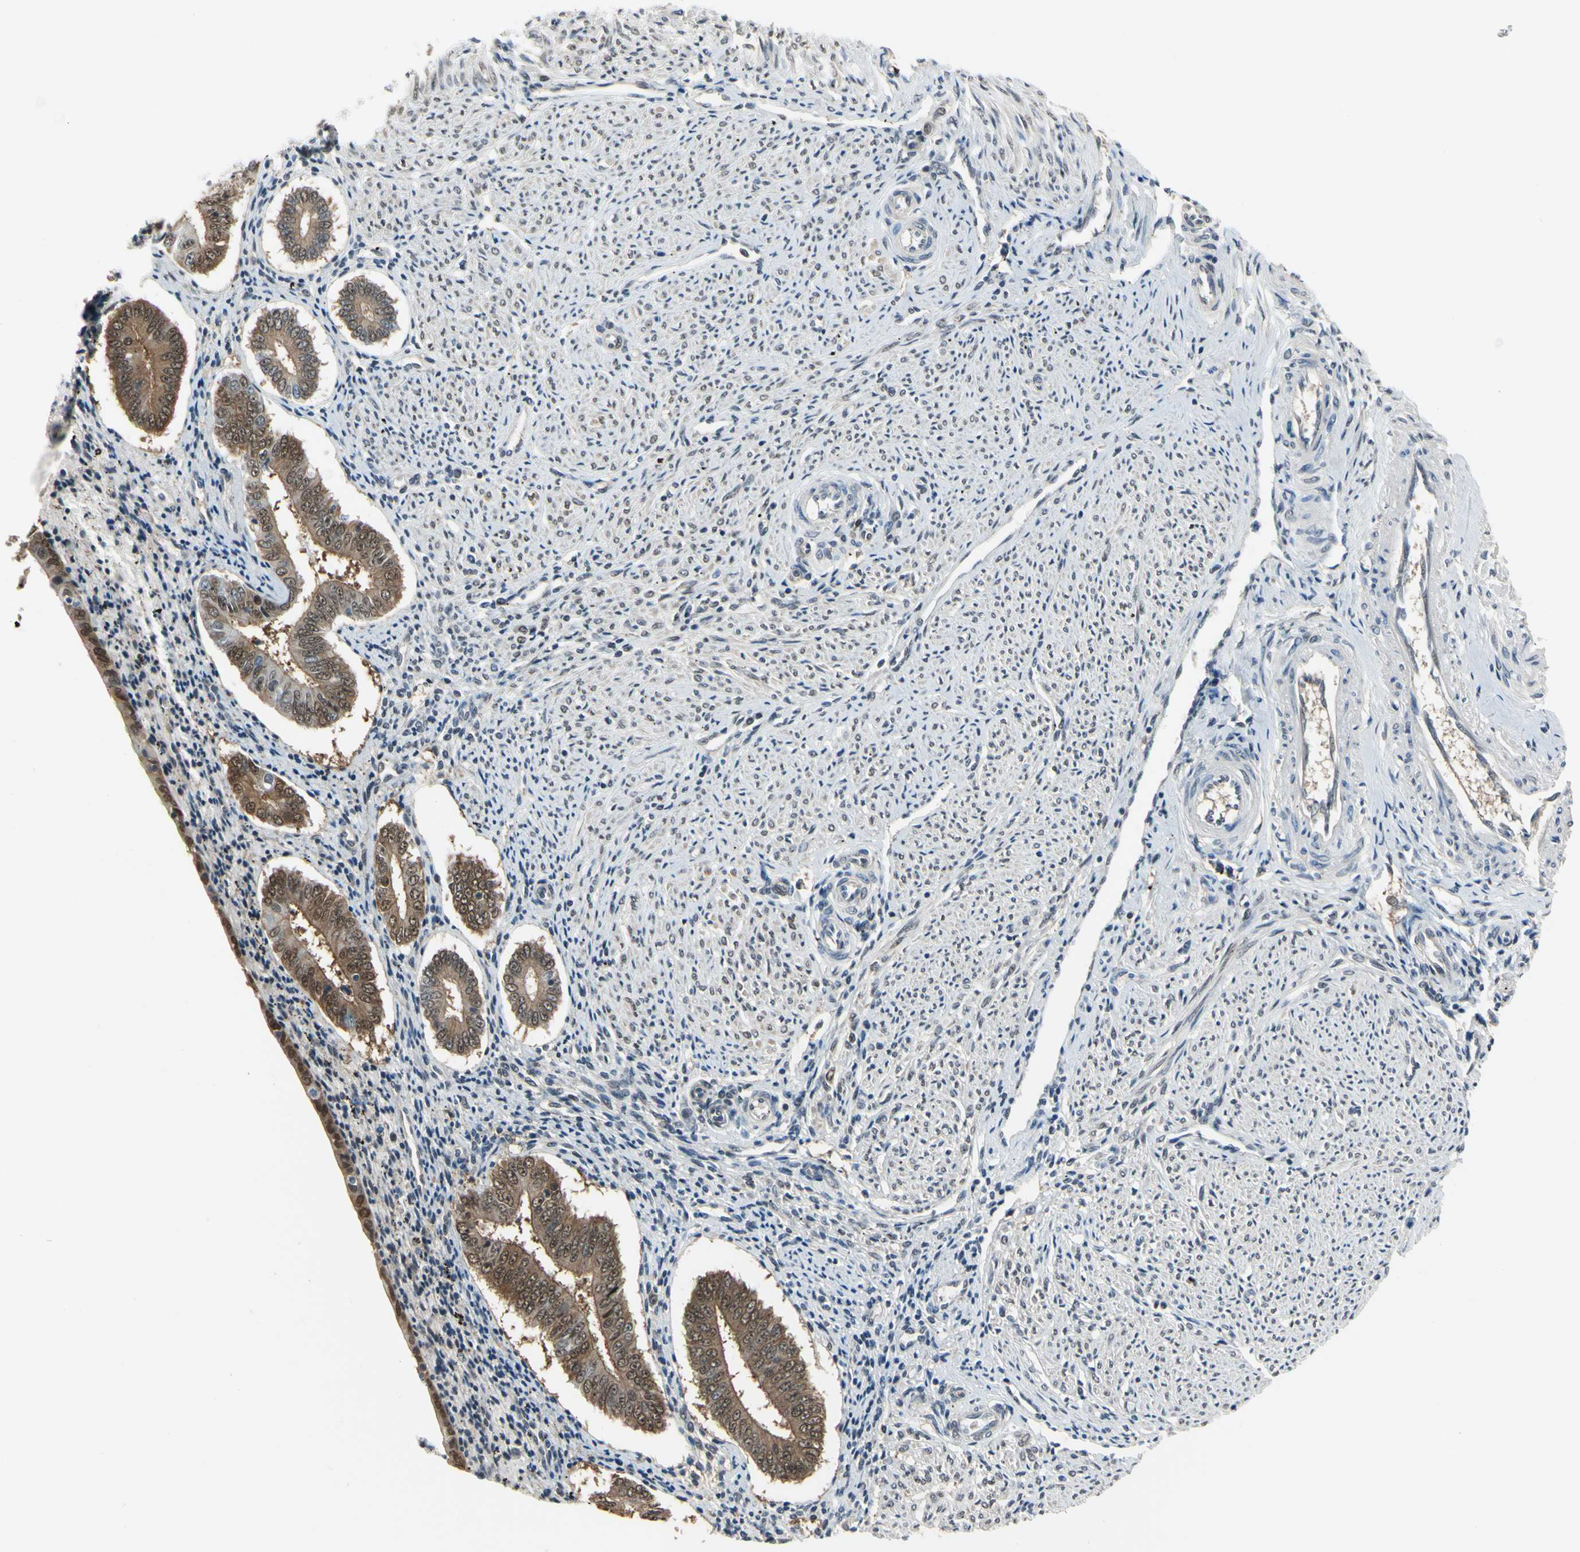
{"staining": {"intensity": "weak", "quantity": "25%-75%", "location": "nuclear"}, "tissue": "endometrium", "cell_type": "Cells in endometrial stroma", "image_type": "normal", "snomed": [{"axis": "morphology", "description": "Normal tissue, NOS"}, {"axis": "topography", "description": "Endometrium"}], "caption": "This is an image of immunohistochemistry staining of normal endometrium, which shows weak expression in the nuclear of cells in endometrial stroma.", "gene": "HSPA4", "patient": {"sex": "female", "age": 42}}